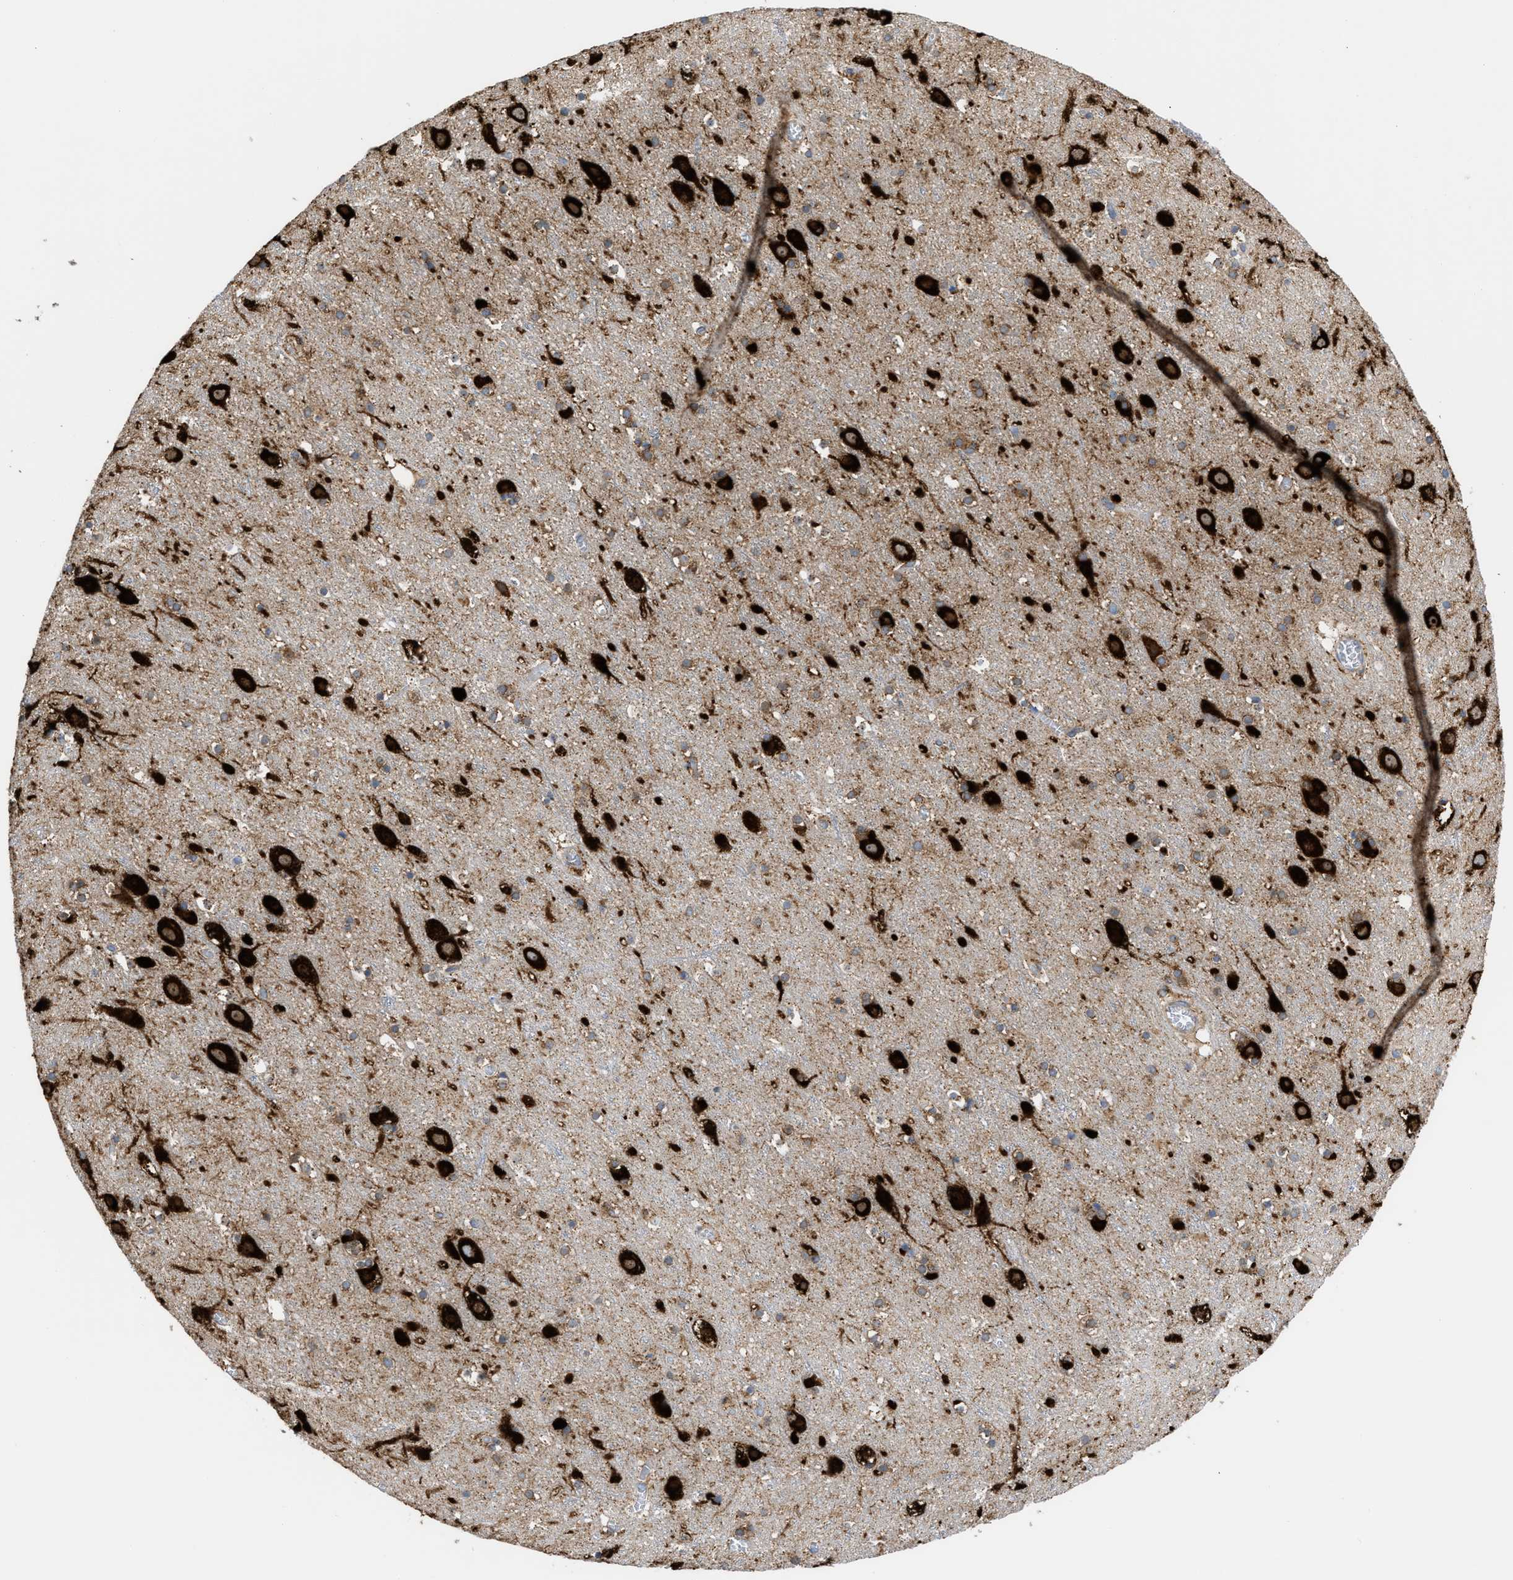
{"staining": {"intensity": "moderate", "quantity": ">75%", "location": "cytoplasmic/membranous"}, "tissue": "cerebral cortex", "cell_type": "Endothelial cells", "image_type": "normal", "snomed": [{"axis": "morphology", "description": "Normal tissue, NOS"}, {"axis": "topography", "description": "Cerebral cortex"}], "caption": "This is a photomicrograph of immunohistochemistry staining of normal cerebral cortex, which shows moderate expression in the cytoplasmic/membranous of endothelial cells.", "gene": "GPAT4", "patient": {"sex": "male", "age": 45}}